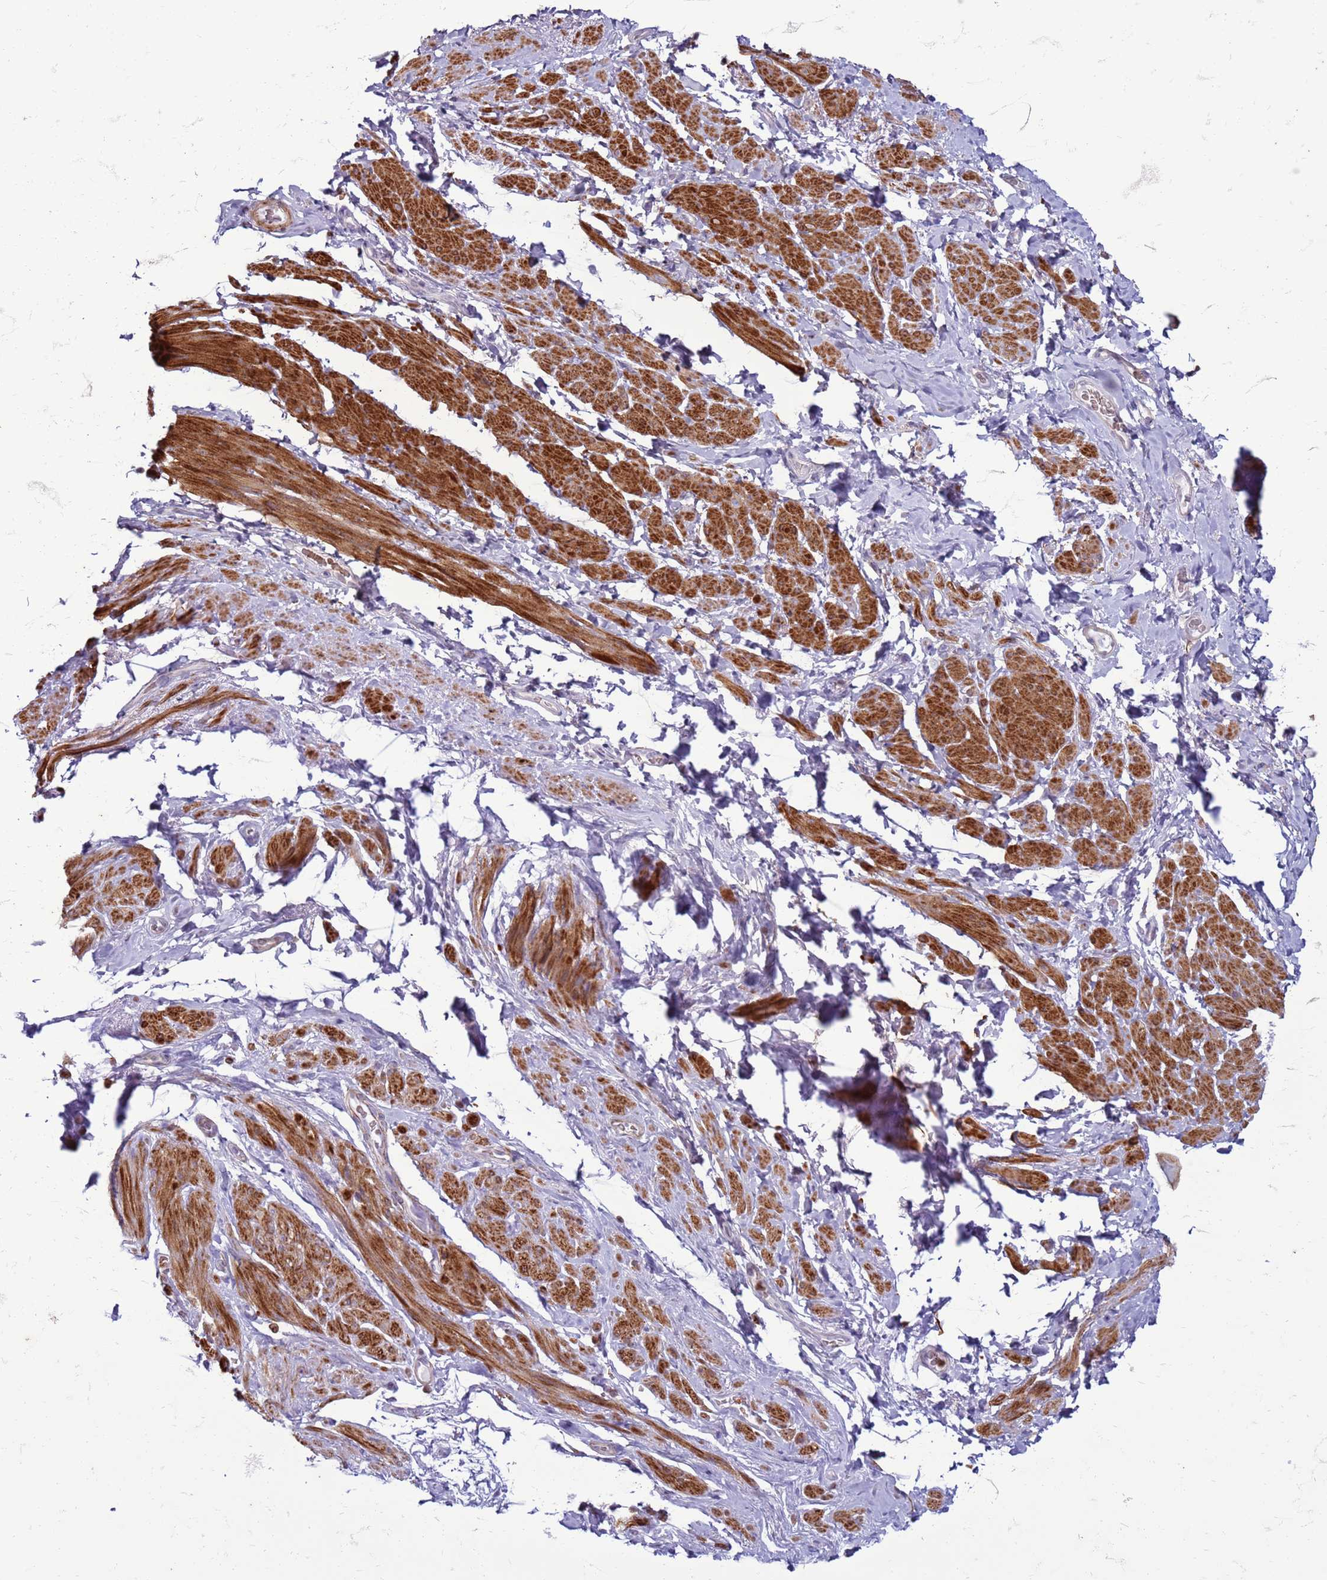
{"staining": {"intensity": "strong", "quantity": "25%-75%", "location": "cytoplasmic/membranous"}, "tissue": "smooth muscle", "cell_type": "Smooth muscle cells", "image_type": "normal", "snomed": [{"axis": "morphology", "description": "Normal tissue, NOS"}, {"axis": "topography", "description": "Smooth muscle"}, {"axis": "topography", "description": "Peripheral nerve tissue"}], "caption": "An image showing strong cytoplasmic/membranous positivity in approximately 25%-75% of smooth muscle cells in normal smooth muscle, as visualized by brown immunohistochemical staining.", "gene": "METTL25B", "patient": {"sex": "male", "age": 69}}